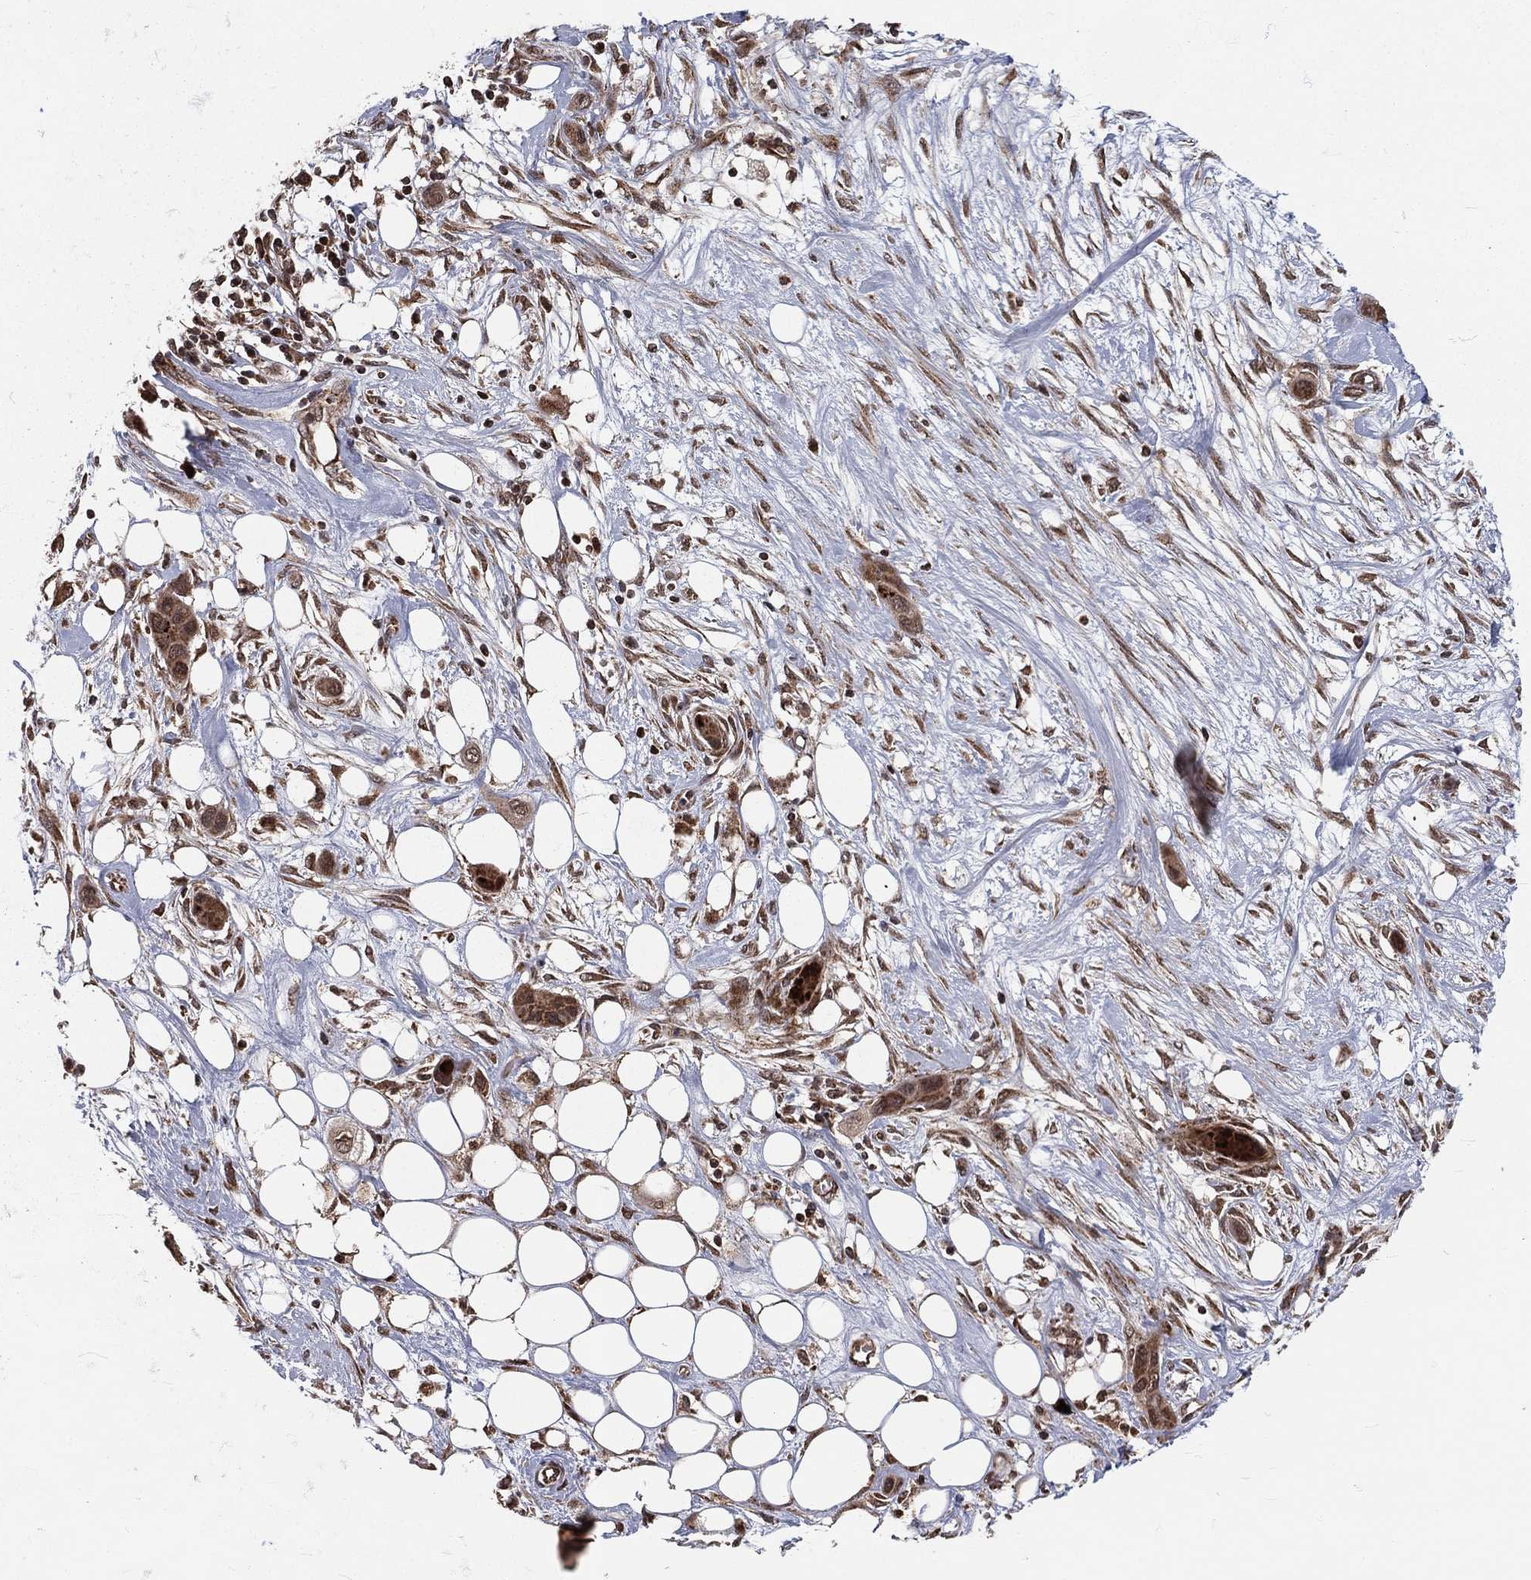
{"staining": {"intensity": "strong", "quantity": ">75%", "location": "cytoplasmic/membranous,nuclear"}, "tissue": "skin cancer", "cell_type": "Tumor cells", "image_type": "cancer", "snomed": [{"axis": "morphology", "description": "Squamous cell carcinoma, NOS"}, {"axis": "topography", "description": "Skin"}], "caption": "Squamous cell carcinoma (skin) tissue displays strong cytoplasmic/membranous and nuclear expression in approximately >75% of tumor cells, visualized by immunohistochemistry.", "gene": "MDM2", "patient": {"sex": "male", "age": 79}}